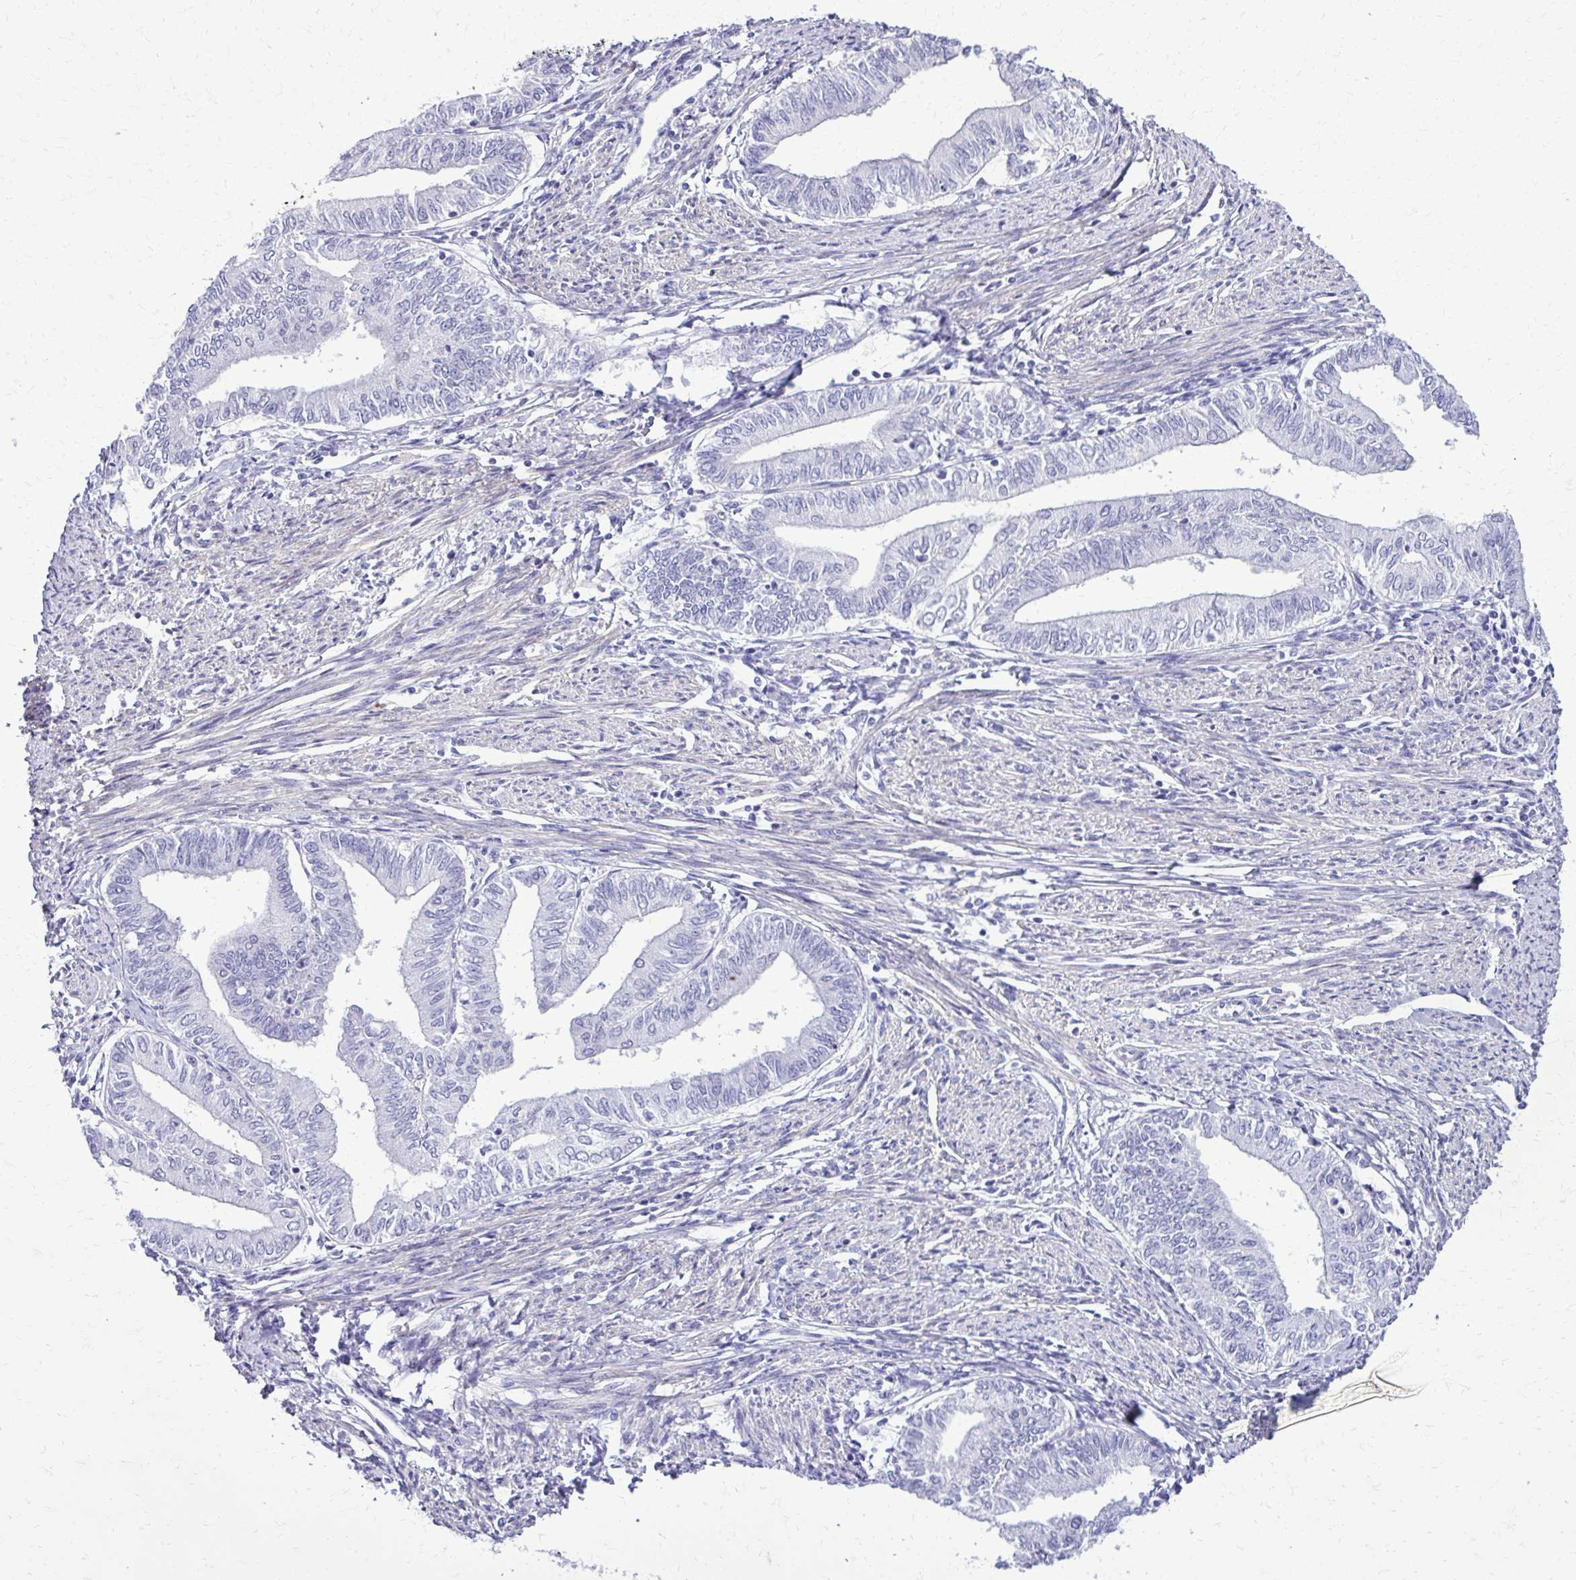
{"staining": {"intensity": "negative", "quantity": "none", "location": "none"}, "tissue": "endometrial cancer", "cell_type": "Tumor cells", "image_type": "cancer", "snomed": [{"axis": "morphology", "description": "Adenocarcinoma, NOS"}, {"axis": "topography", "description": "Endometrium"}], "caption": "IHC micrograph of neoplastic tissue: adenocarcinoma (endometrial) stained with DAB (3,3'-diaminobenzidine) demonstrates no significant protein staining in tumor cells.", "gene": "RASL11B", "patient": {"sex": "female", "age": 66}}